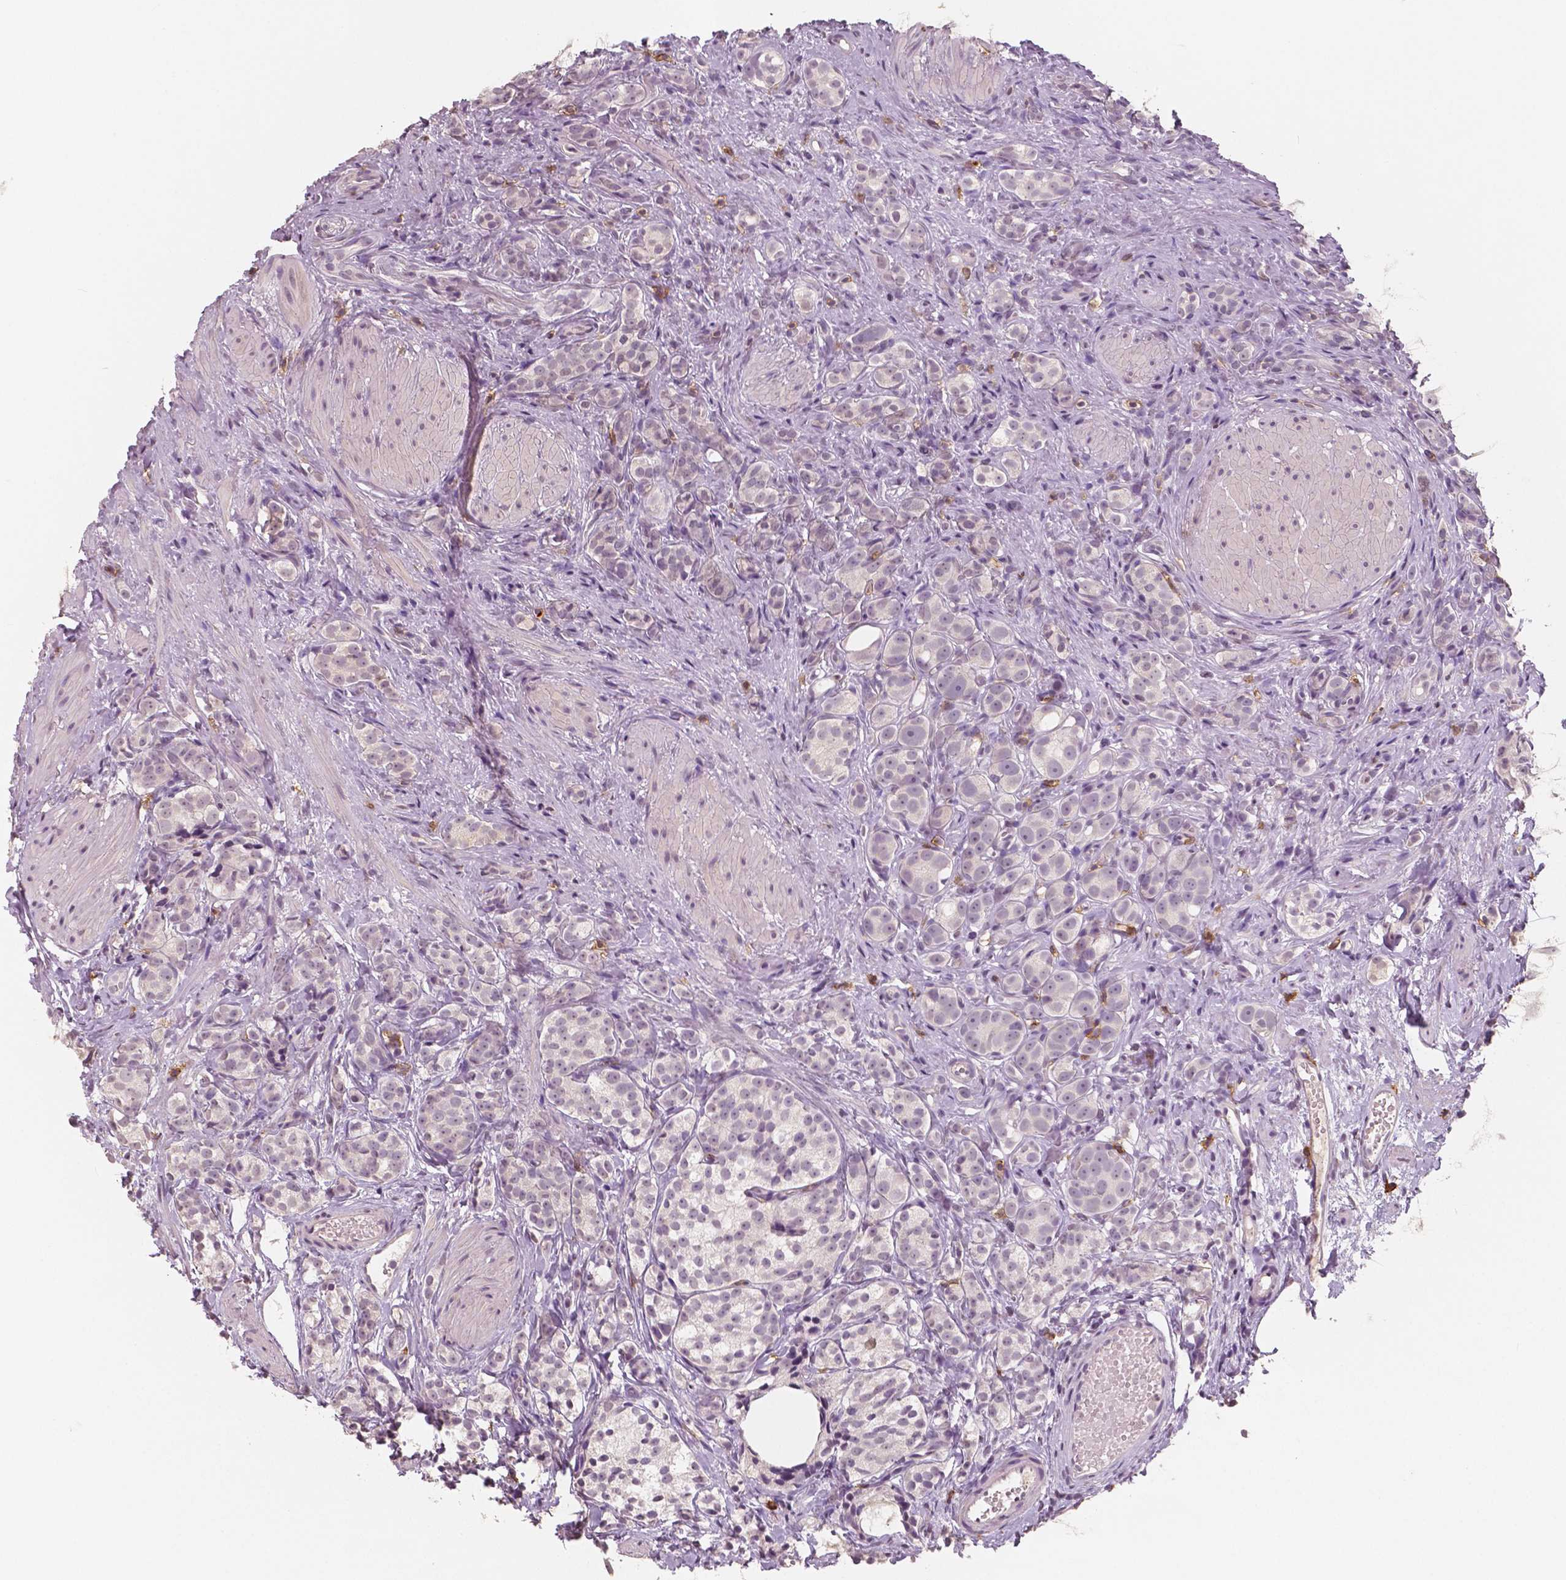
{"staining": {"intensity": "negative", "quantity": "none", "location": "none"}, "tissue": "prostate cancer", "cell_type": "Tumor cells", "image_type": "cancer", "snomed": [{"axis": "morphology", "description": "Adenocarcinoma, High grade"}, {"axis": "topography", "description": "Prostate"}], "caption": "Human adenocarcinoma (high-grade) (prostate) stained for a protein using immunohistochemistry demonstrates no staining in tumor cells.", "gene": "KIT", "patient": {"sex": "male", "age": 53}}